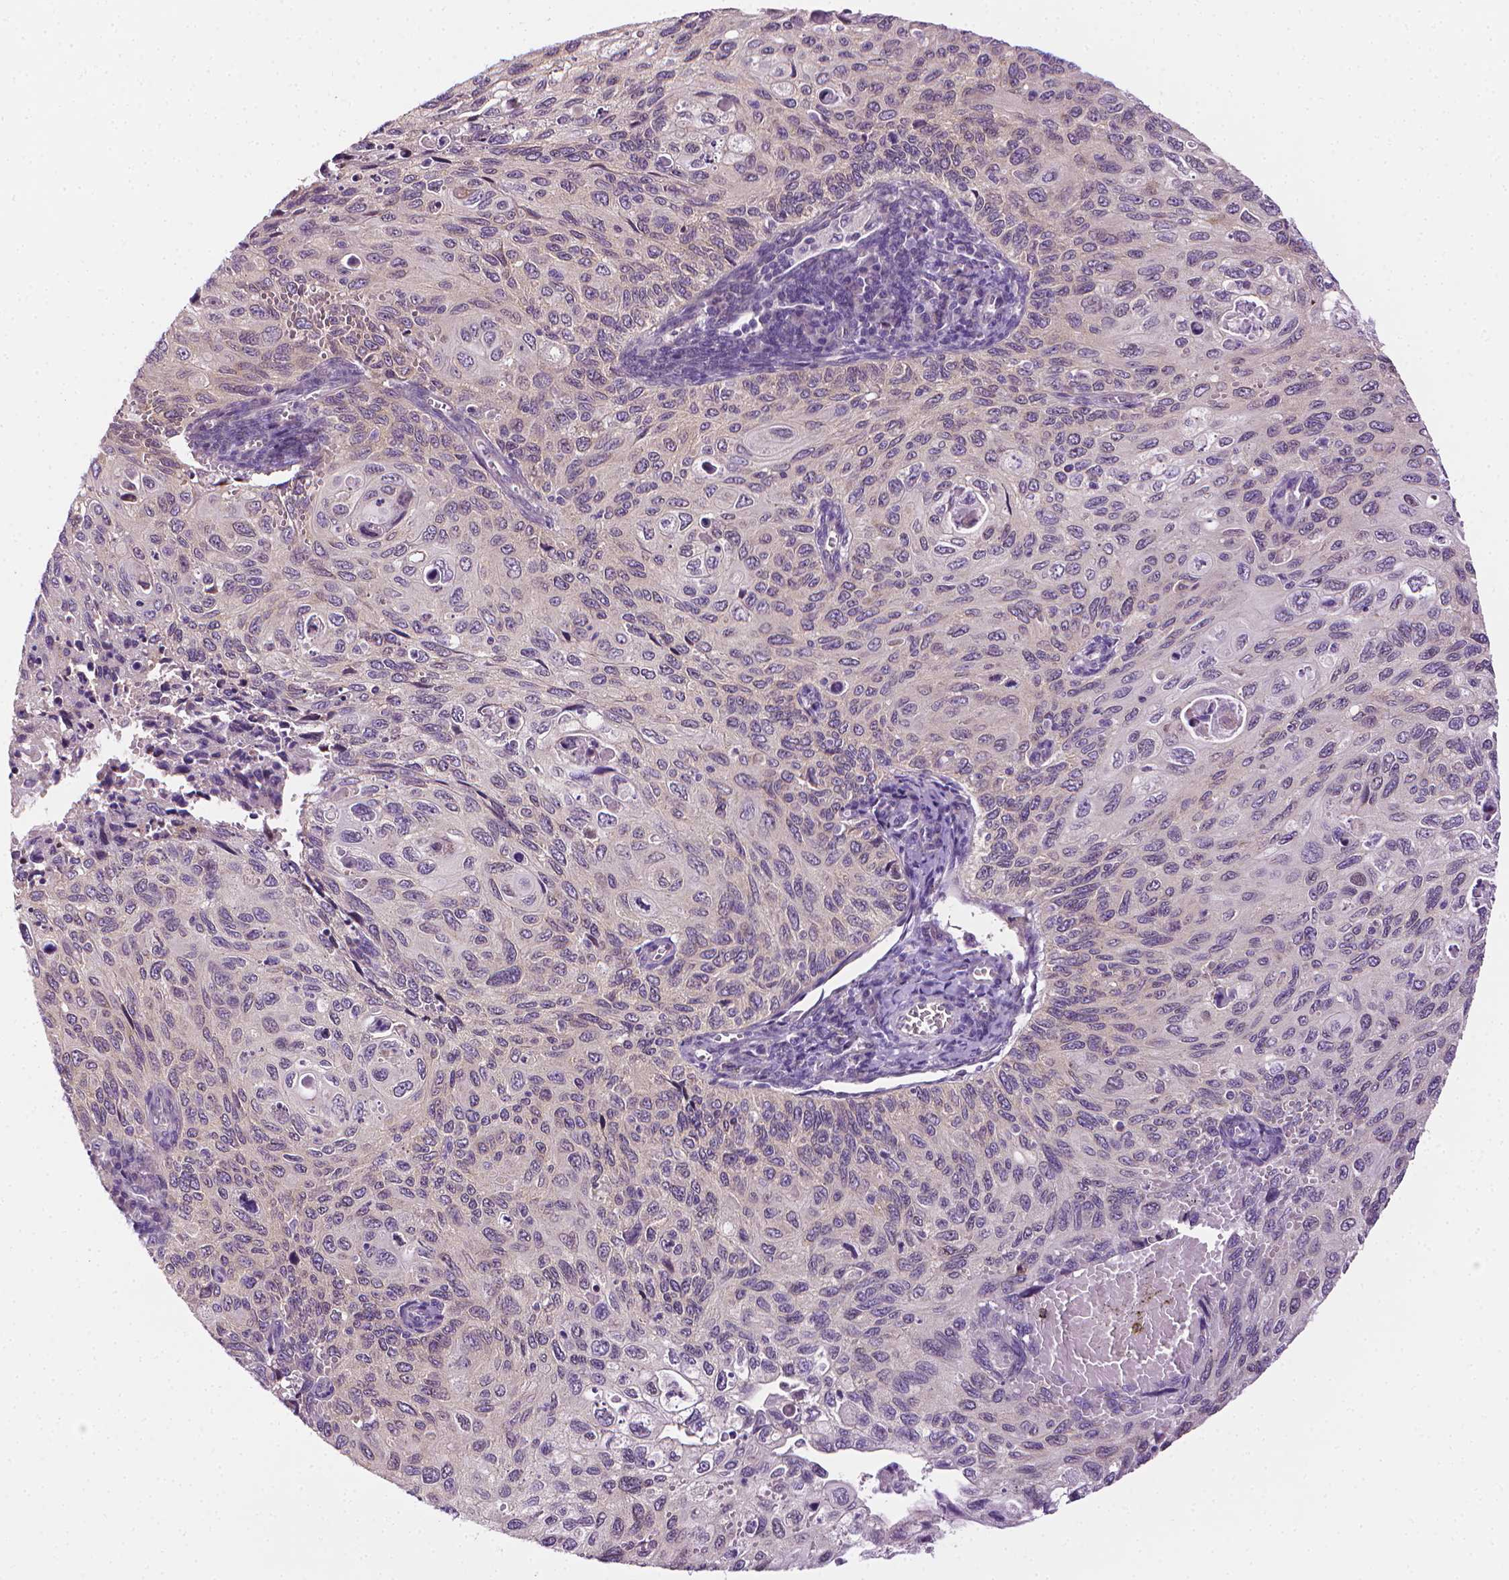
{"staining": {"intensity": "negative", "quantity": "none", "location": "none"}, "tissue": "cervical cancer", "cell_type": "Tumor cells", "image_type": "cancer", "snomed": [{"axis": "morphology", "description": "Squamous cell carcinoma, NOS"}, {"axis": "topography", "description": "Cervix"}], "caption": "DAB immunohistochemical staining of cervical cancer (squamous cell carcinoma) displays no significant staining in tumor cells. Nuclei are stained in blue.", "gene": "MCOLN3", "patient": {"sex": "female", "age": 70}}